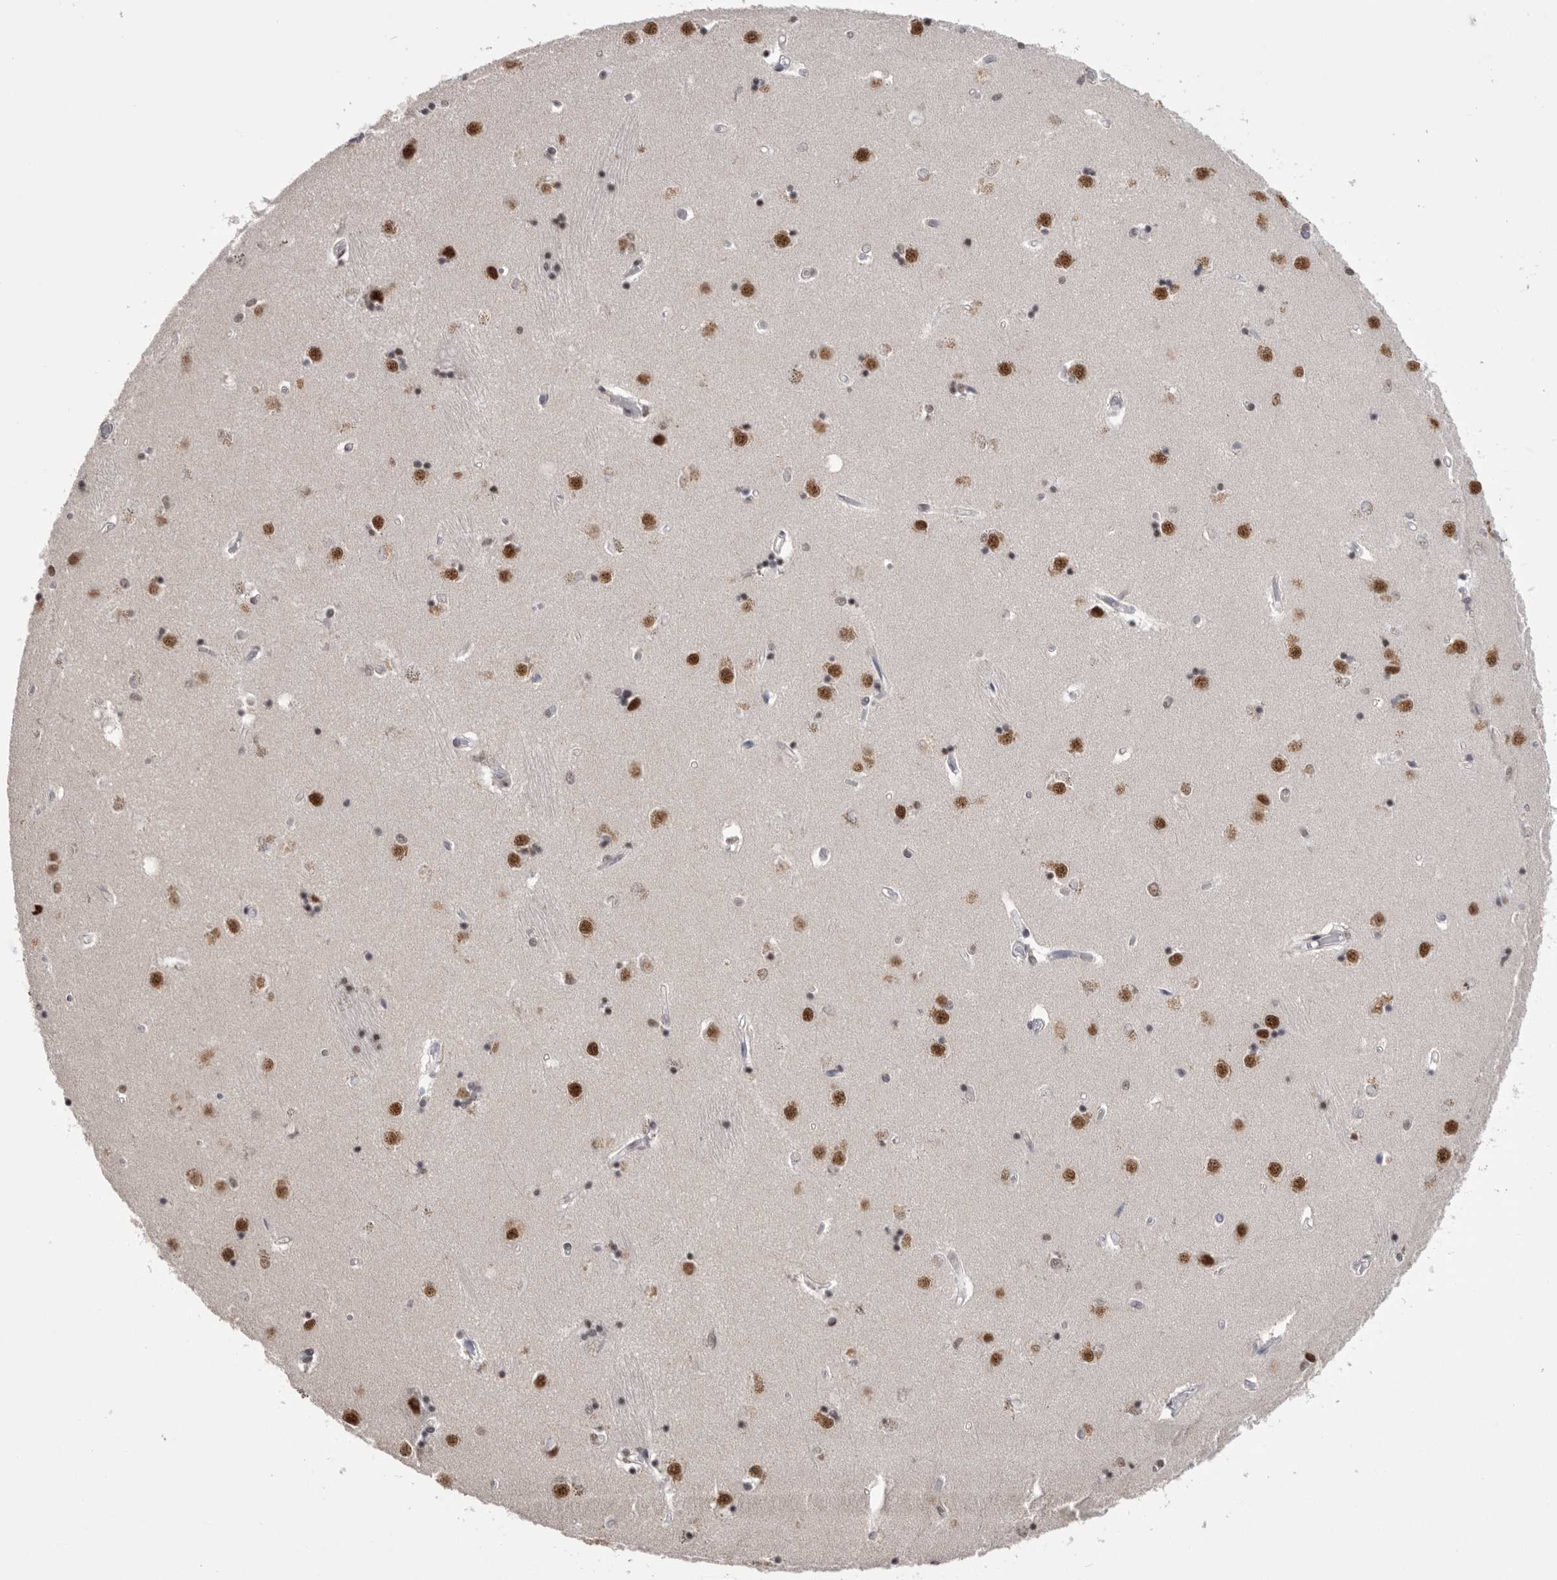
{"staining": {"intensity": "strong", "quantity": "<25%", "location": "nuclear"}, "tissue": "caudate", "cell_type": "Glial cells", "image_type": "normal", "snomed": [{"axis": "morphology", "description": "Normal tissue, NOS"}, {"axis": "topography", "description": "Lateral ventricle wall"}], "caption": "Strong nuclear expression is seen in approximately <25% of glial cells in normal caudate. The staining is performed using DAB brown chromogen to label protein expression. The nuclei are counter-stained blue using hematoxylin.", "gene": "BCLAF3", "patient": {"sex": "male", "age": 45}}